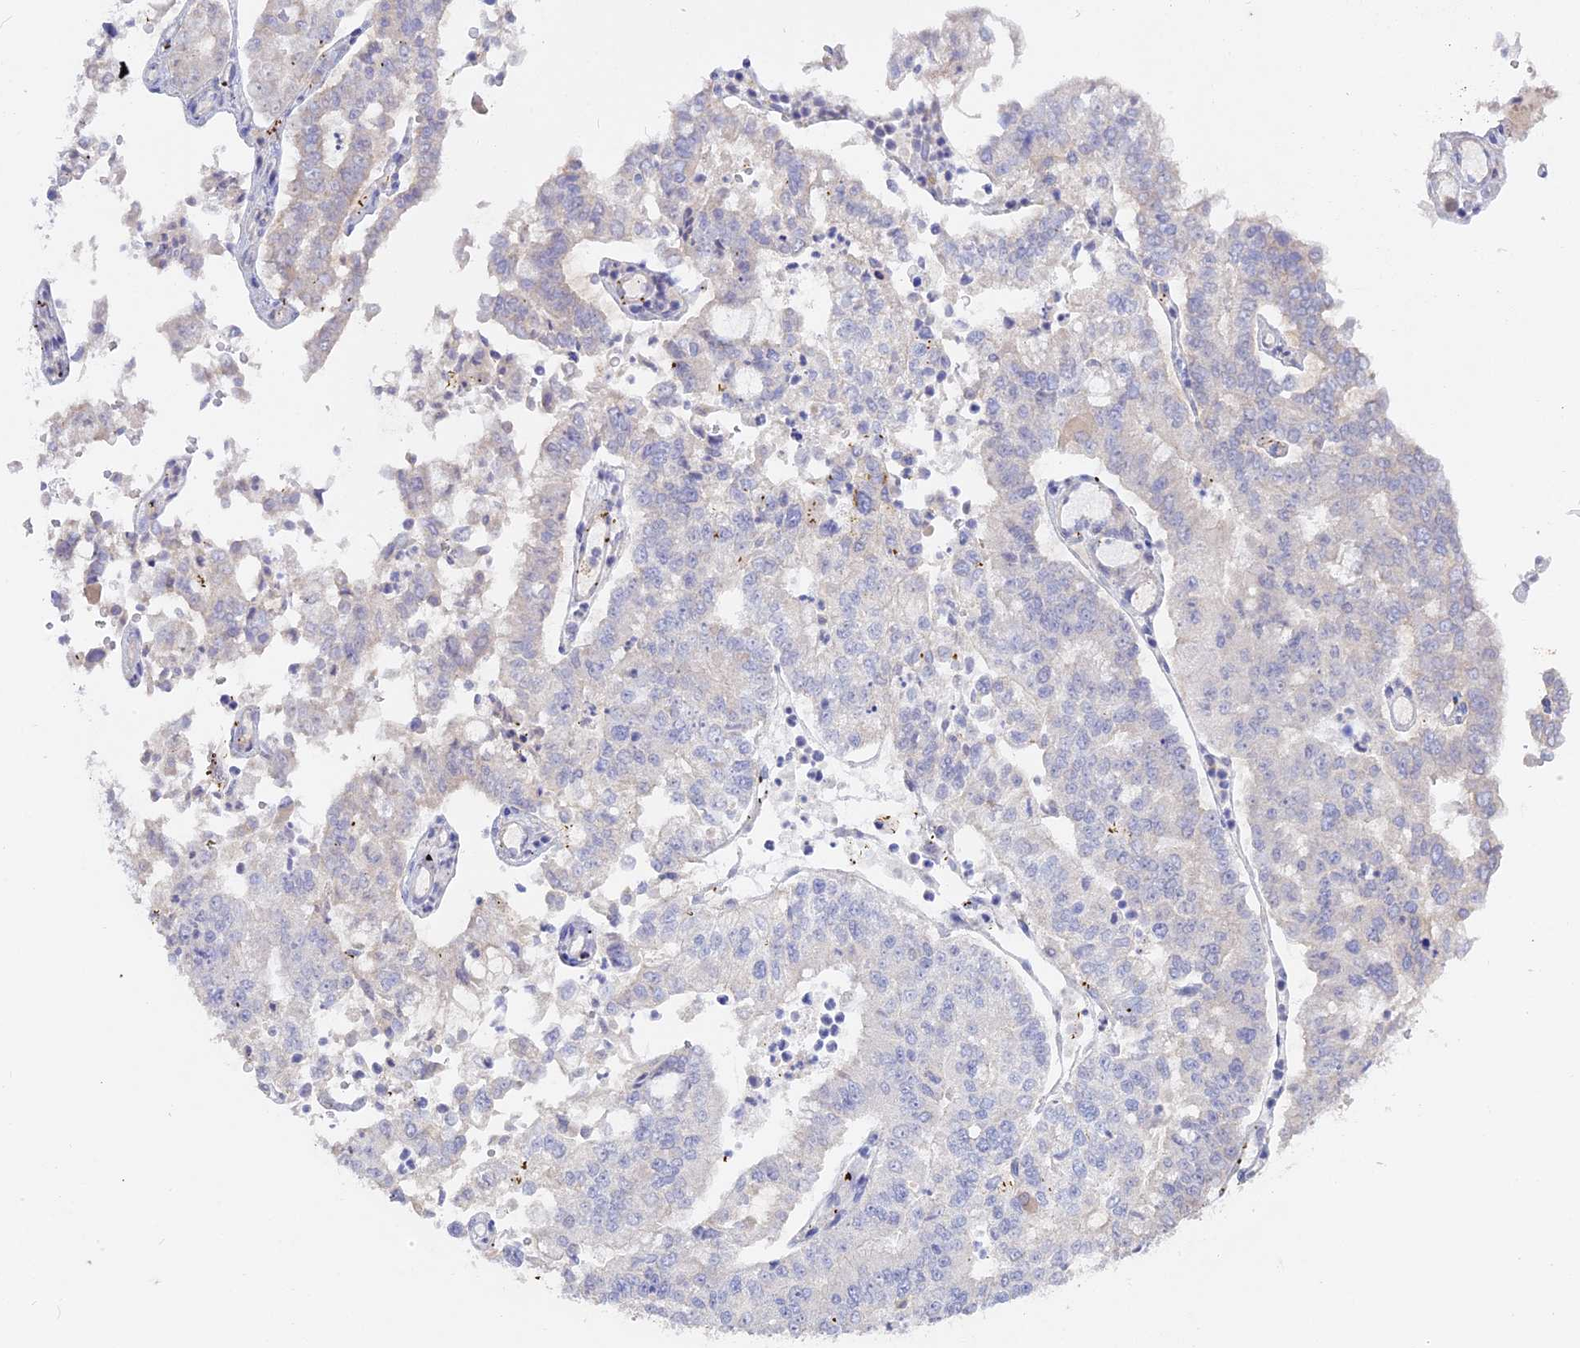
{"staining": {"intensity": "negative", "quantity": "none", "location": "none"}, "tissue": "stomach cancer", "cell_type": "Tumor cells", "image_type": "cancer", "snomed": [{"axis": "morphology", "description": "Adenocarcinoma, NOS"}, {"axis": "topography", "description": "Stomach"}], "caption": "The image demonstrates no significant positivity in tumor cells of stomach cancer (adenocarcinoma).", "gene": "ADGRA1", "patient": {"sex": "male", "age": 76}}